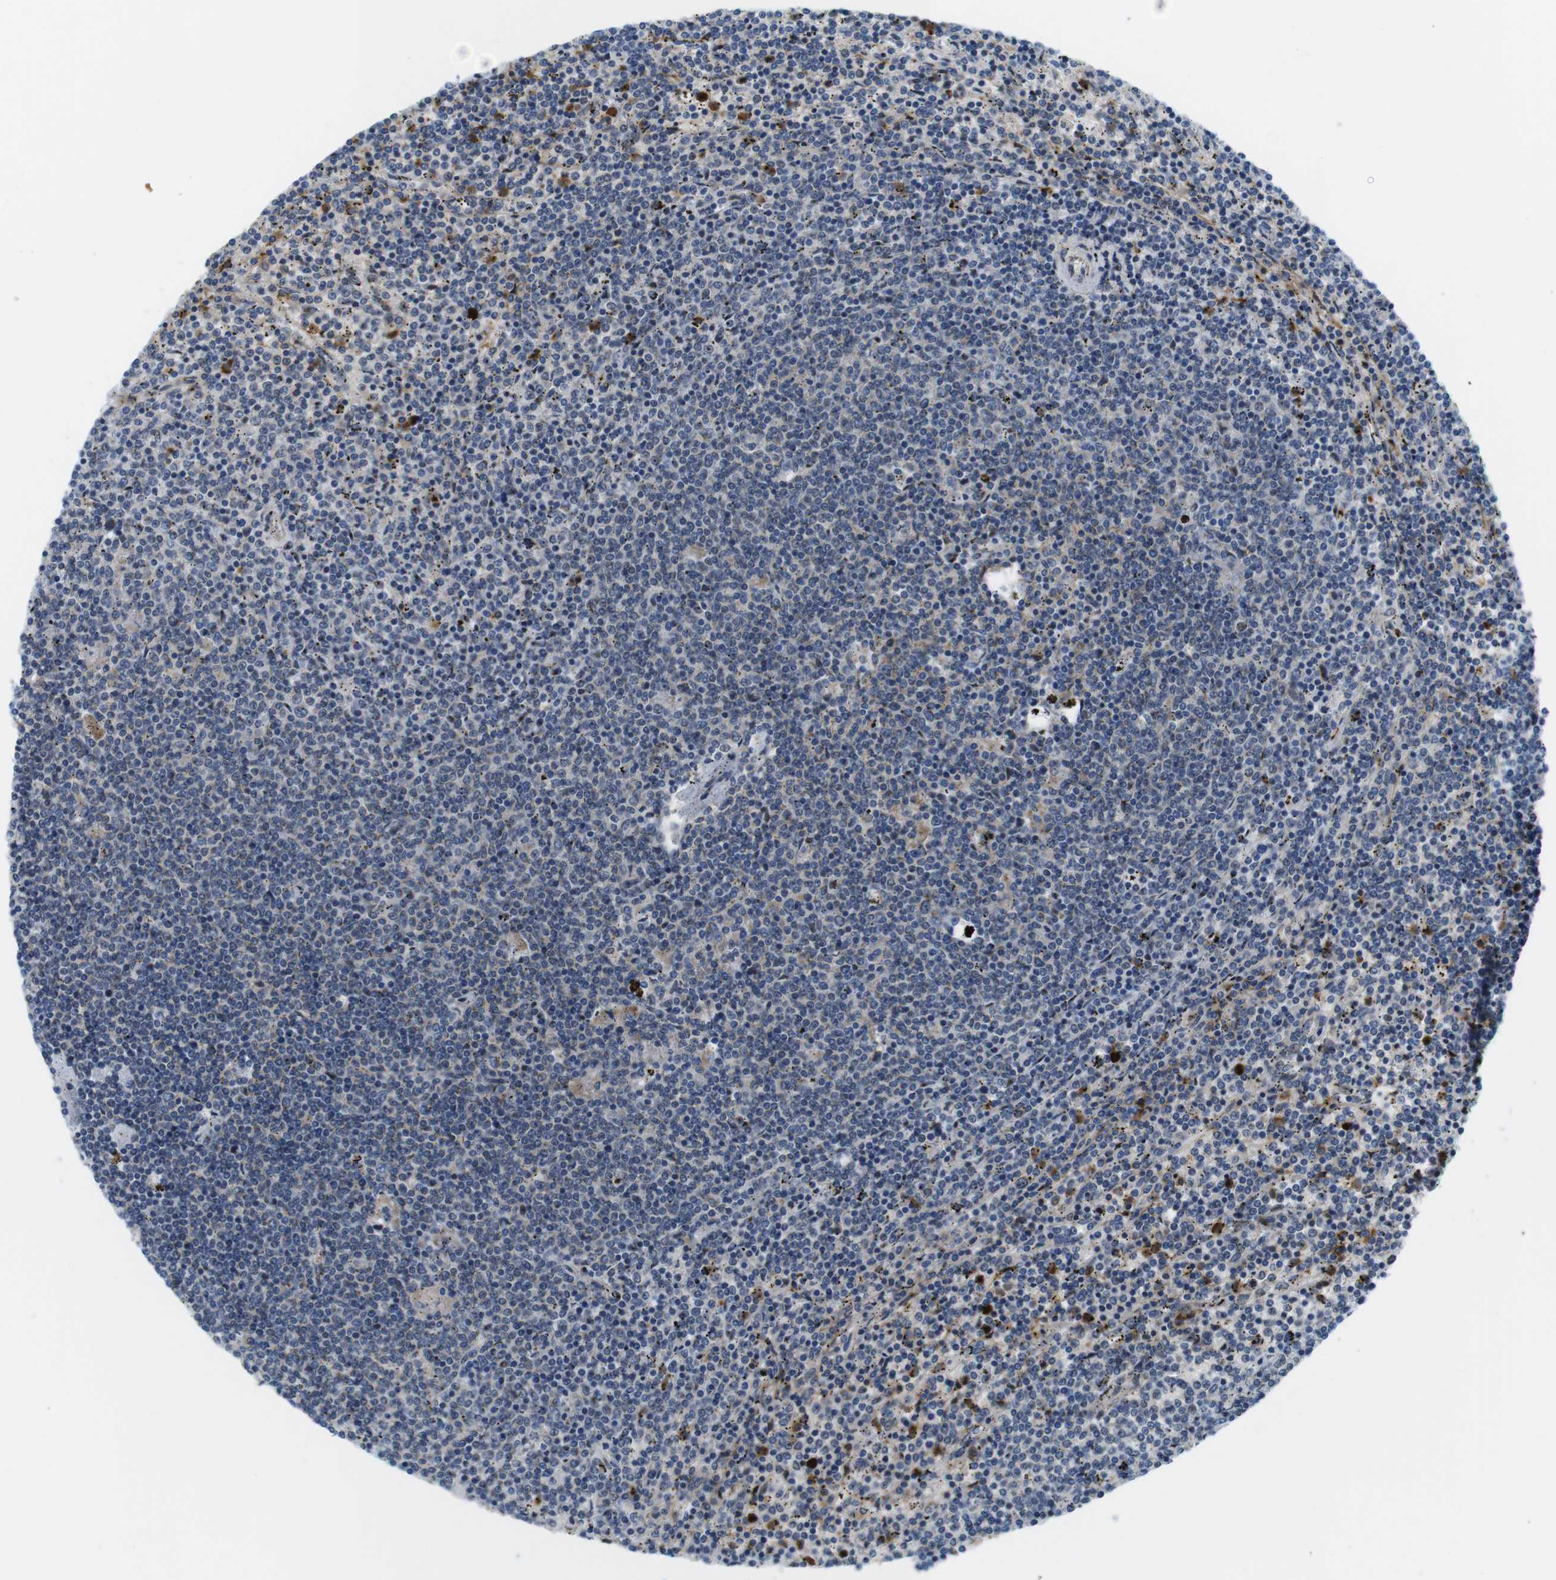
{"staining": {"intensity": "weak", "quantity": "<25%", "location": "cytoplasmic/membranous"}, "tissue": "lymphoma", "cell_type": "Tumor cells", "image_type": "cancer", "snomed": [{"axis": "morphology", "description": "Malignant lymphoma, non-Hodgkin's type, Low grade"}, {"axis": "topography", "description": "Spleen"}], "caption": "A high-resolution image shows immunohistochemistry staining of lymphoma, which shows no significant positivity in tumor cells.", "gene": "ZDHHC3", "patient": {"sex": "female", "age": 50}}